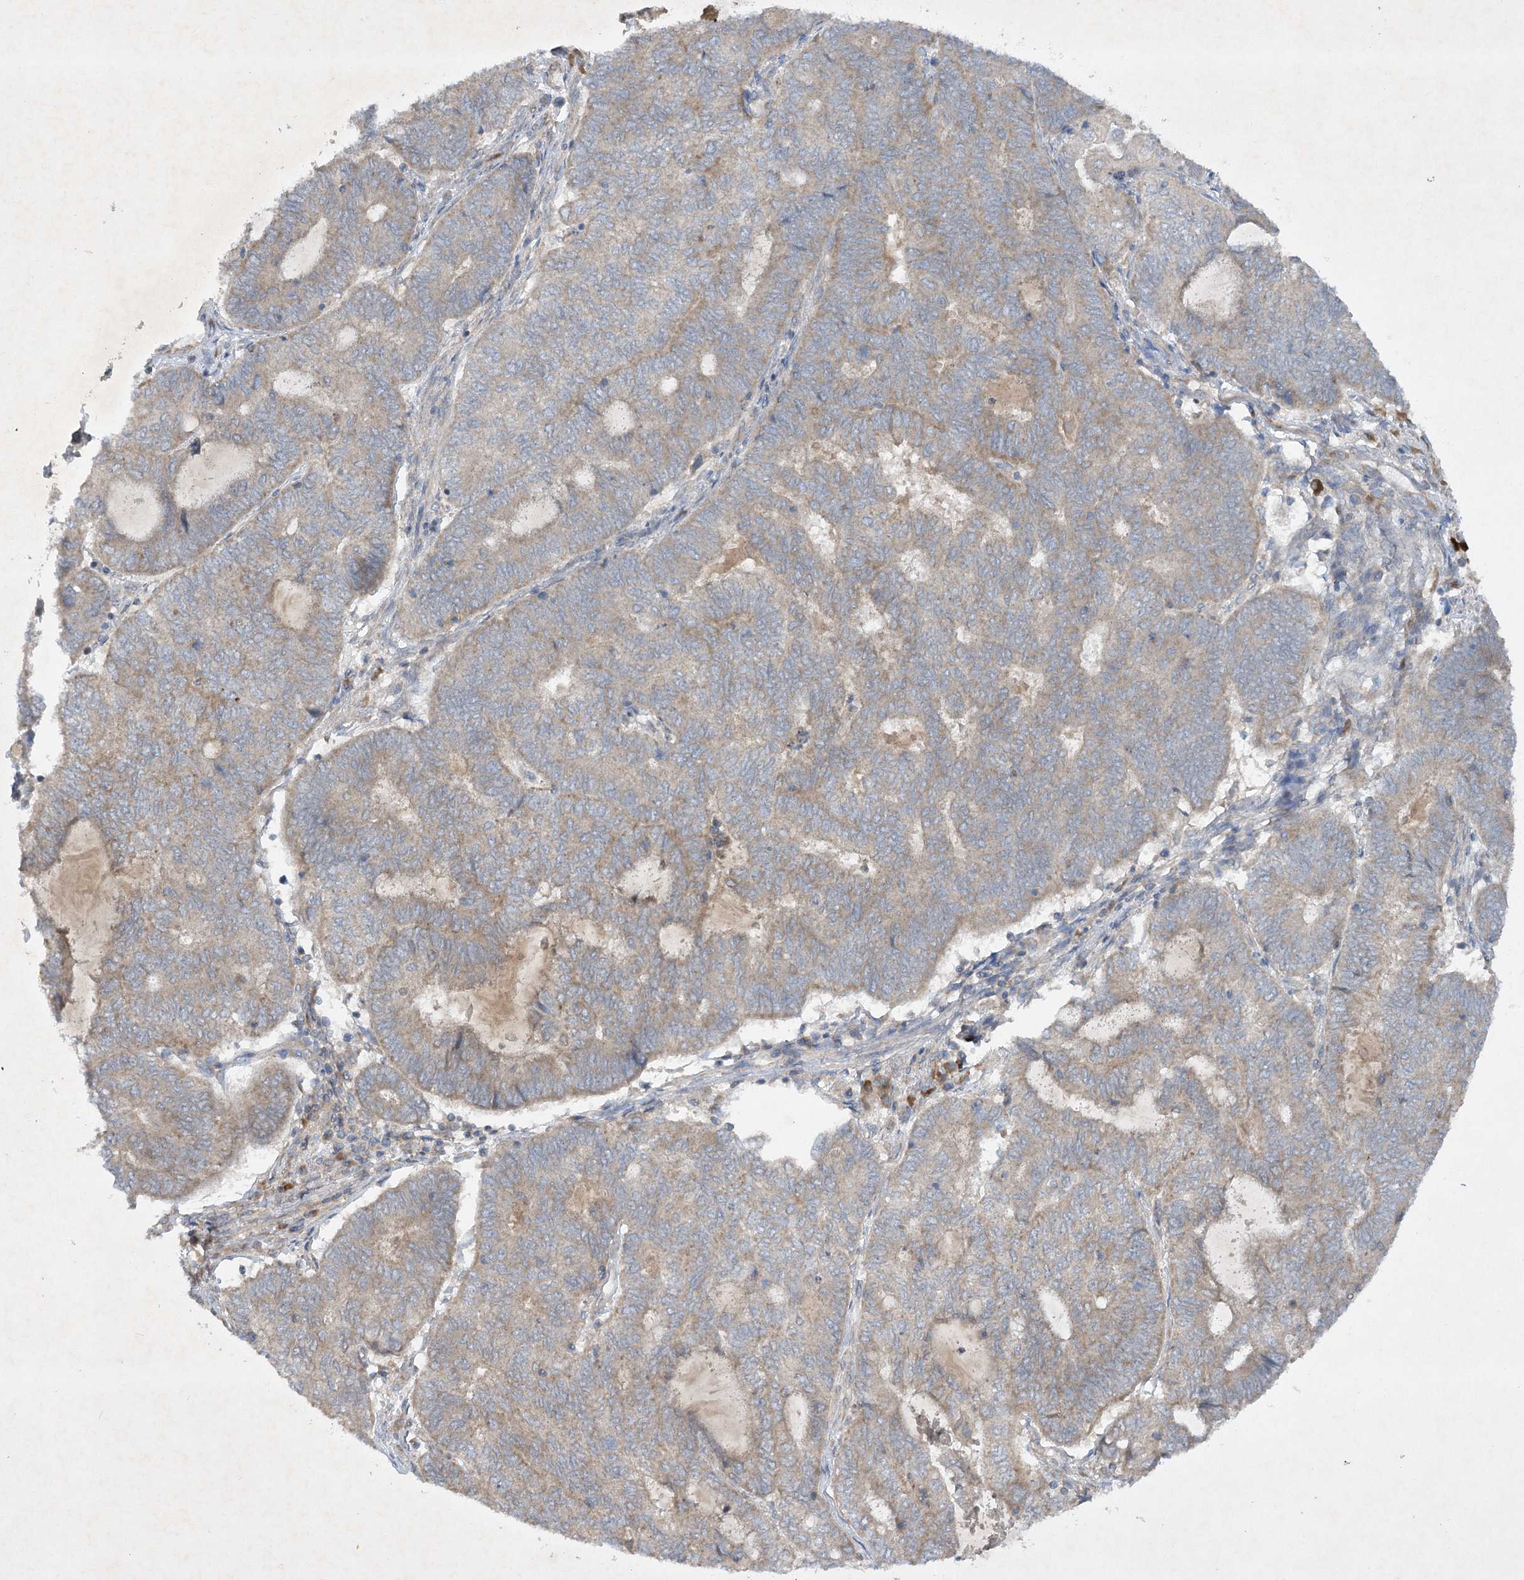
{"staining": {"intensity": "weak", "quantity": "25%-75%", "location": "cytoplasmic/membranous"}, "tissue": "endometrial cancer", "cell_type": "Tumor cells", "image_type": "cancer", "snomed": [{"axis": "morphology", "description": "Adenocarcinoma, NOS"}, {"axis": "topography", "description": "Uterus"}, {"axis": "topography", "description": "Endometrium"}], "caption": "This image demonstrates immunohistochemistry staining of adenocarcinoma (endometrial), with low weak cytoplasmic/membranous positivity in approximately 25%-75% of tumor cells.", "gene": "TRAF3IP1", "patient": {"sex": "female", "age": 70}}